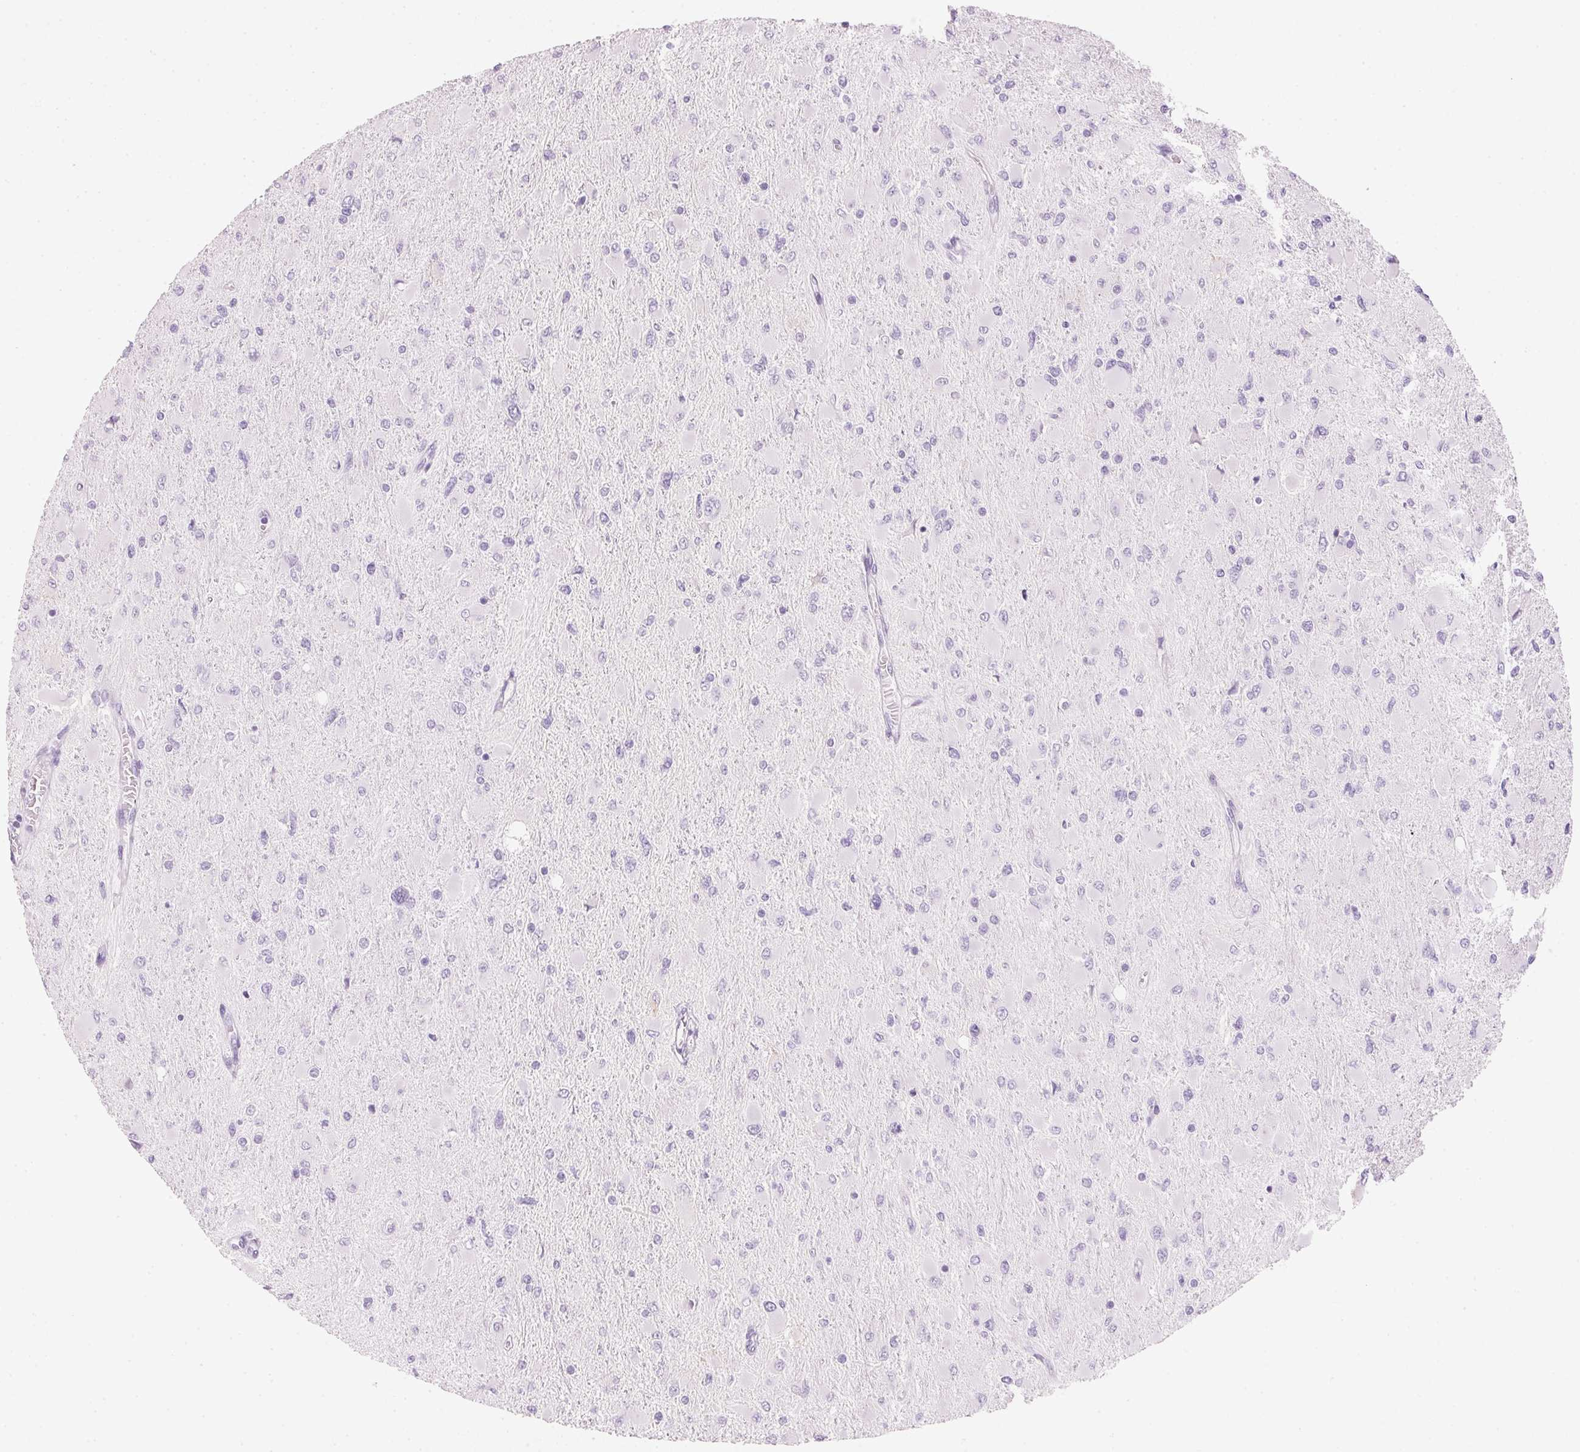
{"staining": {"intensity": "negative", "quantity": "none", "location": "none"}, "tissue": "glioma", "cell_type": "Tumor cells", "image_type": "cancer", "snomed": [{"axis": "morphology", "description": "Glioma, malignant, High grade"}, {"axis": "topography", "description": "Cerebral cortex"}], "caption": "Histopathology image shows no significant protein positivity in tumor cells of glioma.", "gene": "IGFBP1", "patient": {"sex": "female", "age": 36}}